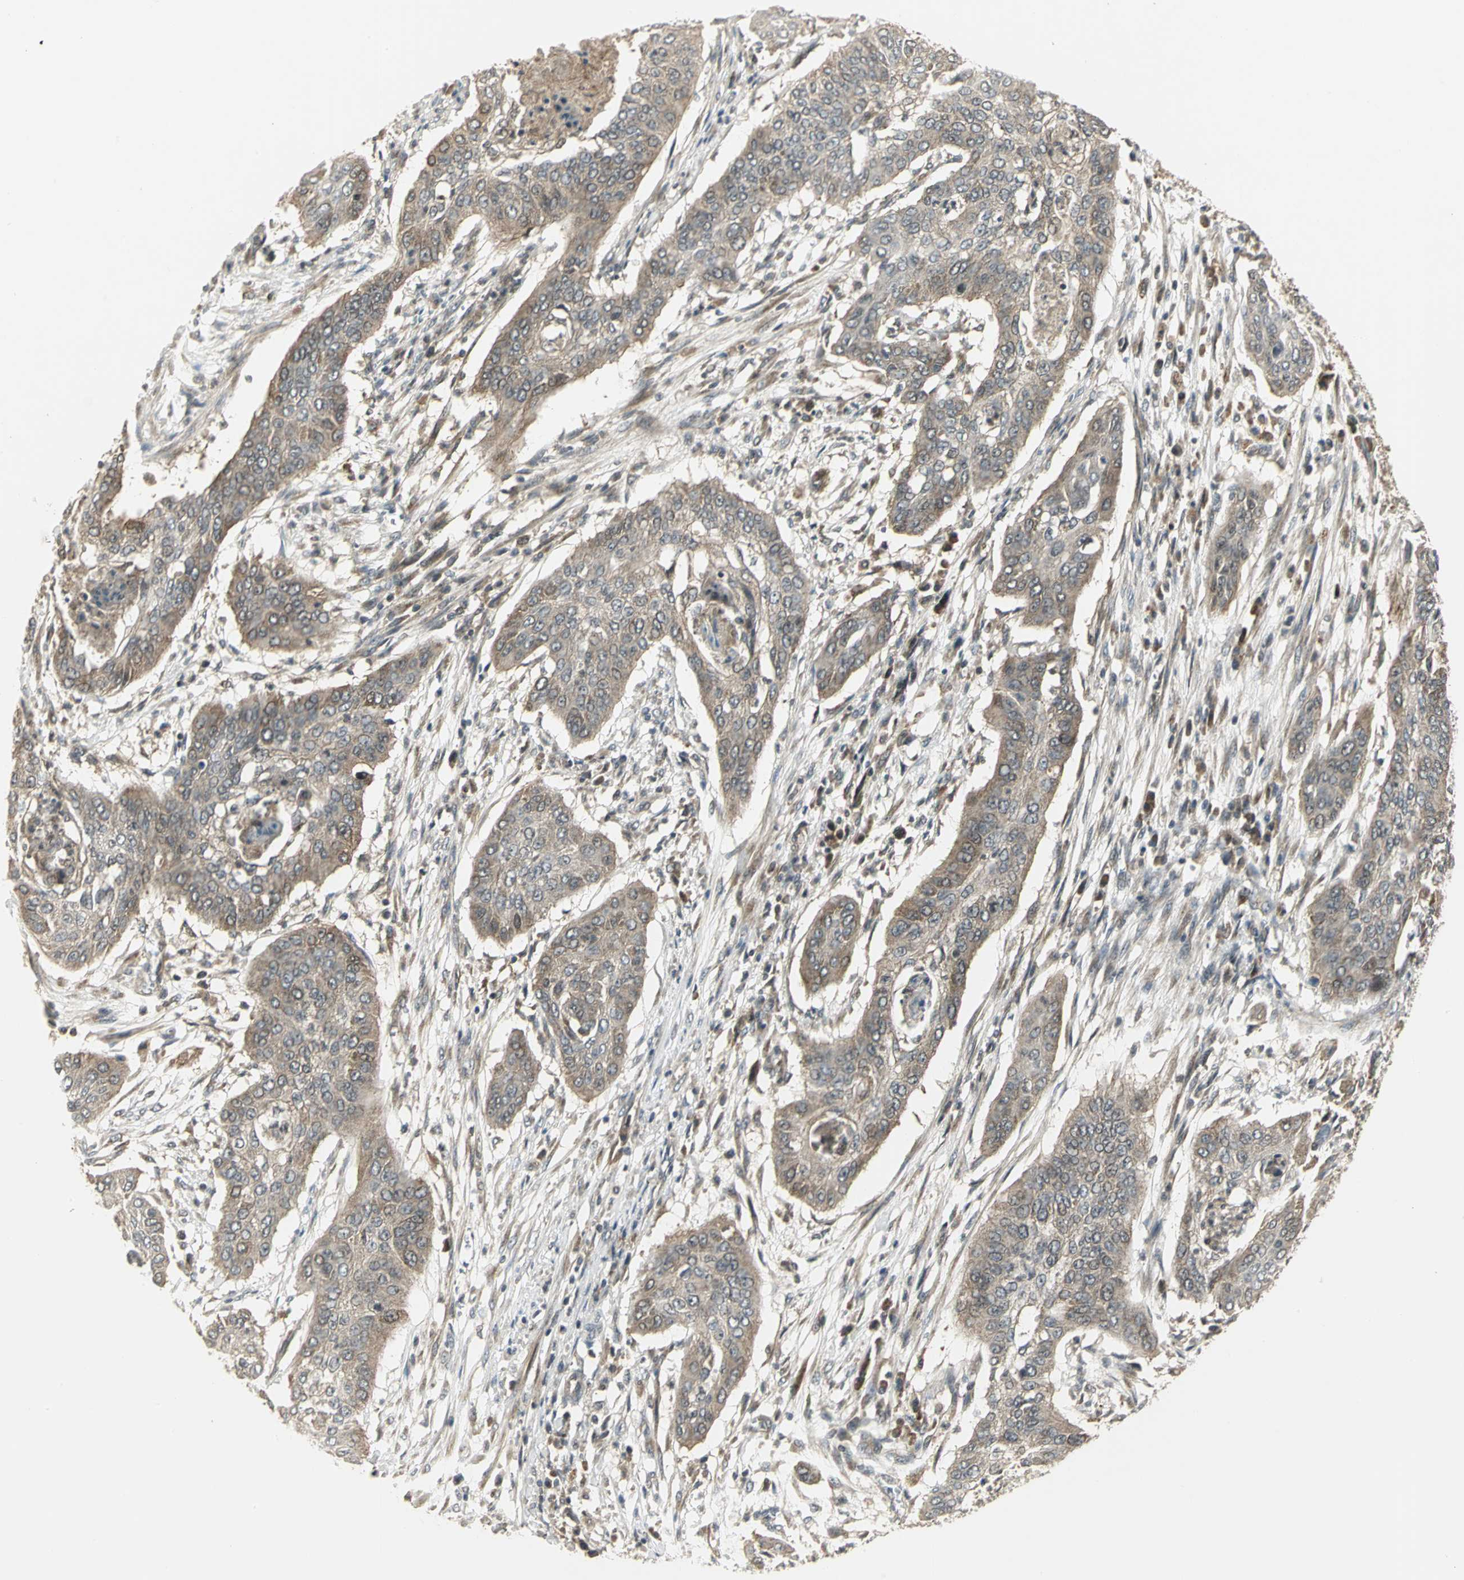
{"staining": {"intensity": "strong", "quantity": ">75%", "location": "cytoplasmic/membranous"}, "tissue": "cervical cancer", "cell_type": "Tumor cells", "image_type": "cancer", "snomed": [{"axis": "morphology", "description": "Squamous cell carcinoma, NOS"}, {"axis": "topography", "description": "Cervix"}], "caption": "IHC photomicrograph of human cervical cancer (squamous cell carcinoma) stained for a protein (brown), which displays high levels of strong cytoplasmic/membranous expression in about >75% of tumor cells.", "gene": "MAPK8IP3", "patient": {"sex": "female", "age": 39}}